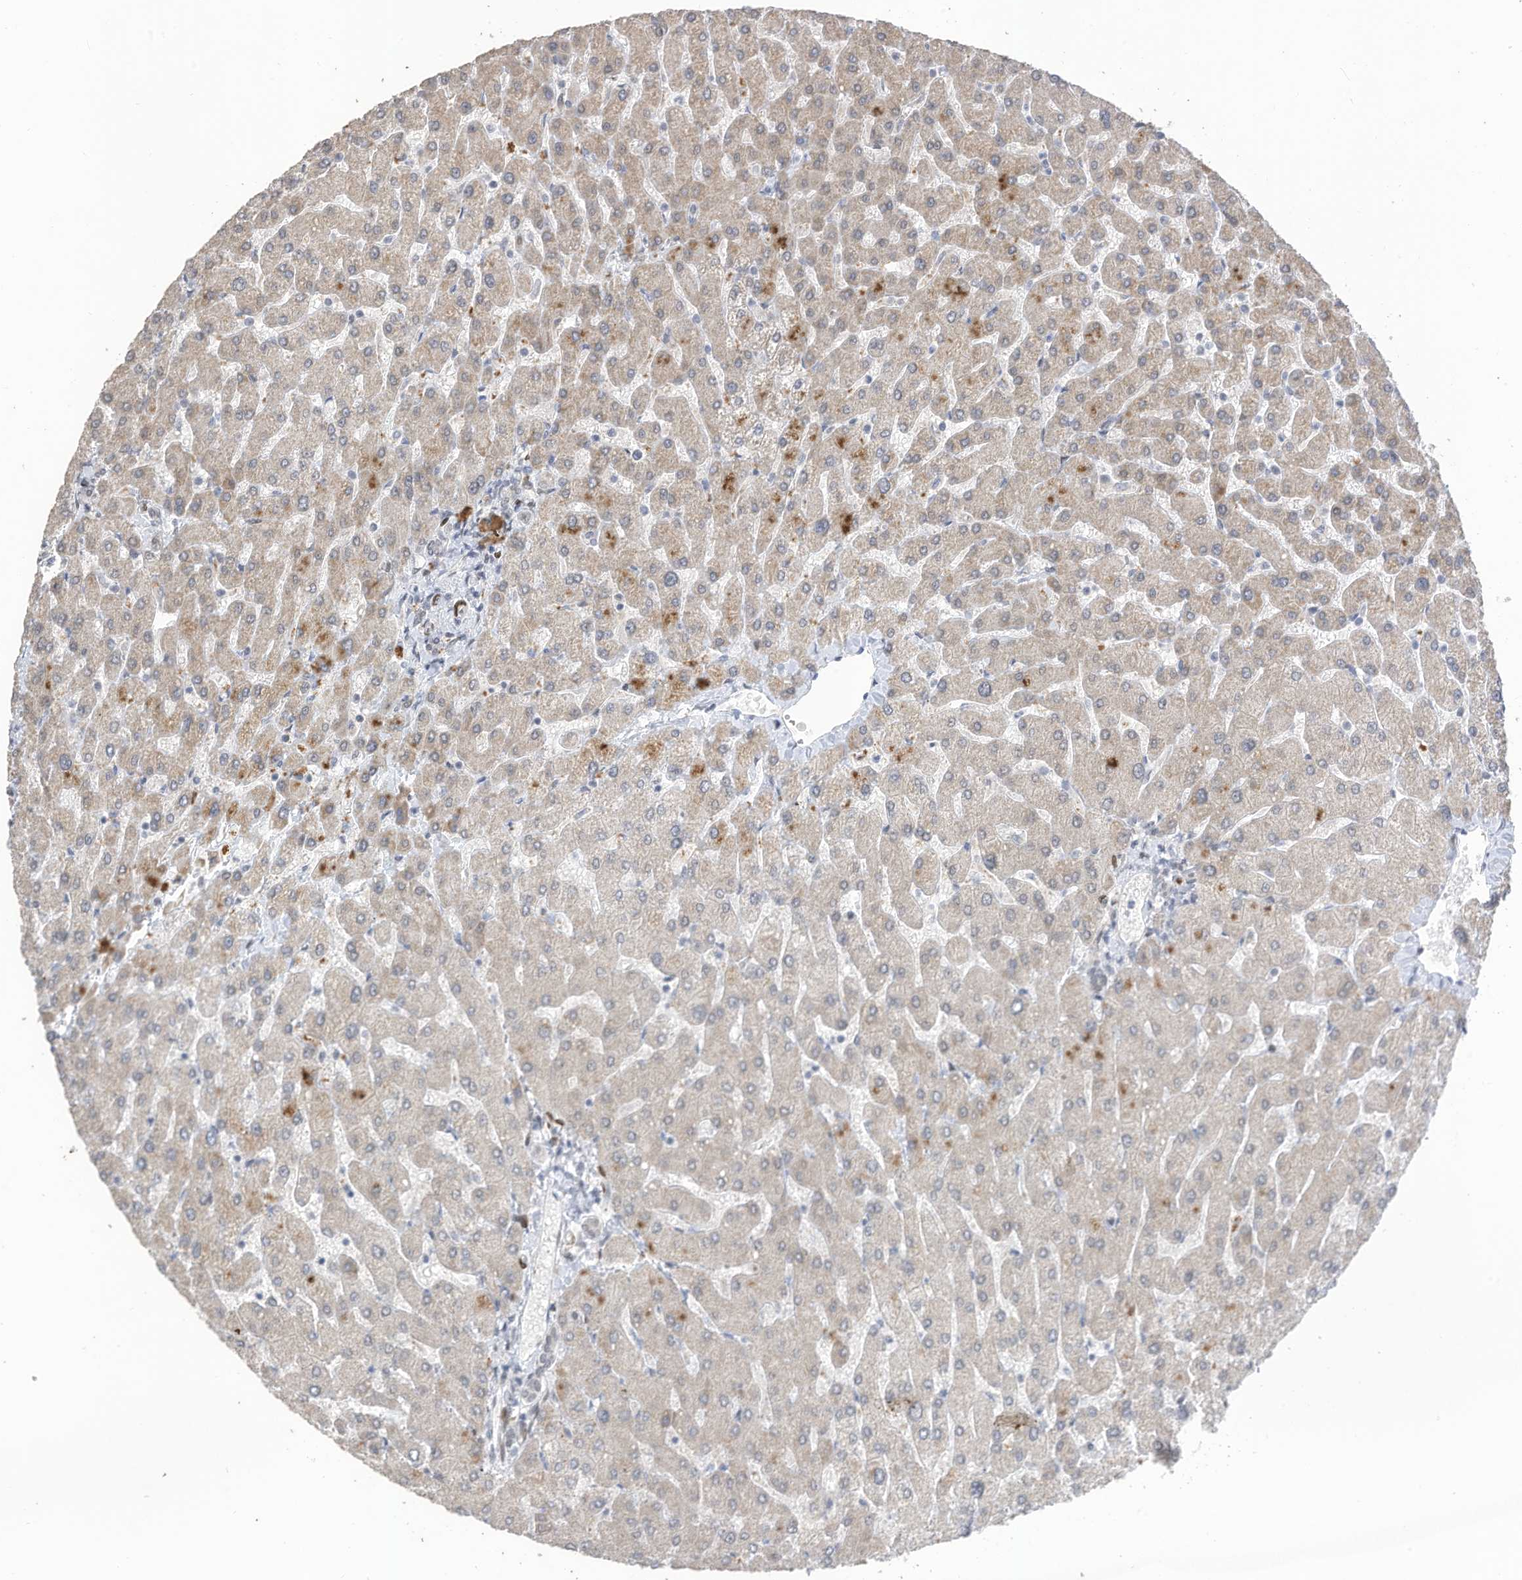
{"staining": {"intensity": "negative", "quantity": "none", "location": "none"}, "tissue": "liver", "cell_type": "Cholangiocytes", "image_type": "normal", "snomed": [{"axis": "morphology", "description": "Normal tissue, NOS"}, {"axis": "topography", "description": "Liver"}], "caption": "Cholangiocytes show no significant staining in normal liver. (DAB immunohistochemistry with hematoxylin counter stain).", "gene": "RABL3", "patient": {"sex": "male", "age": 55}}